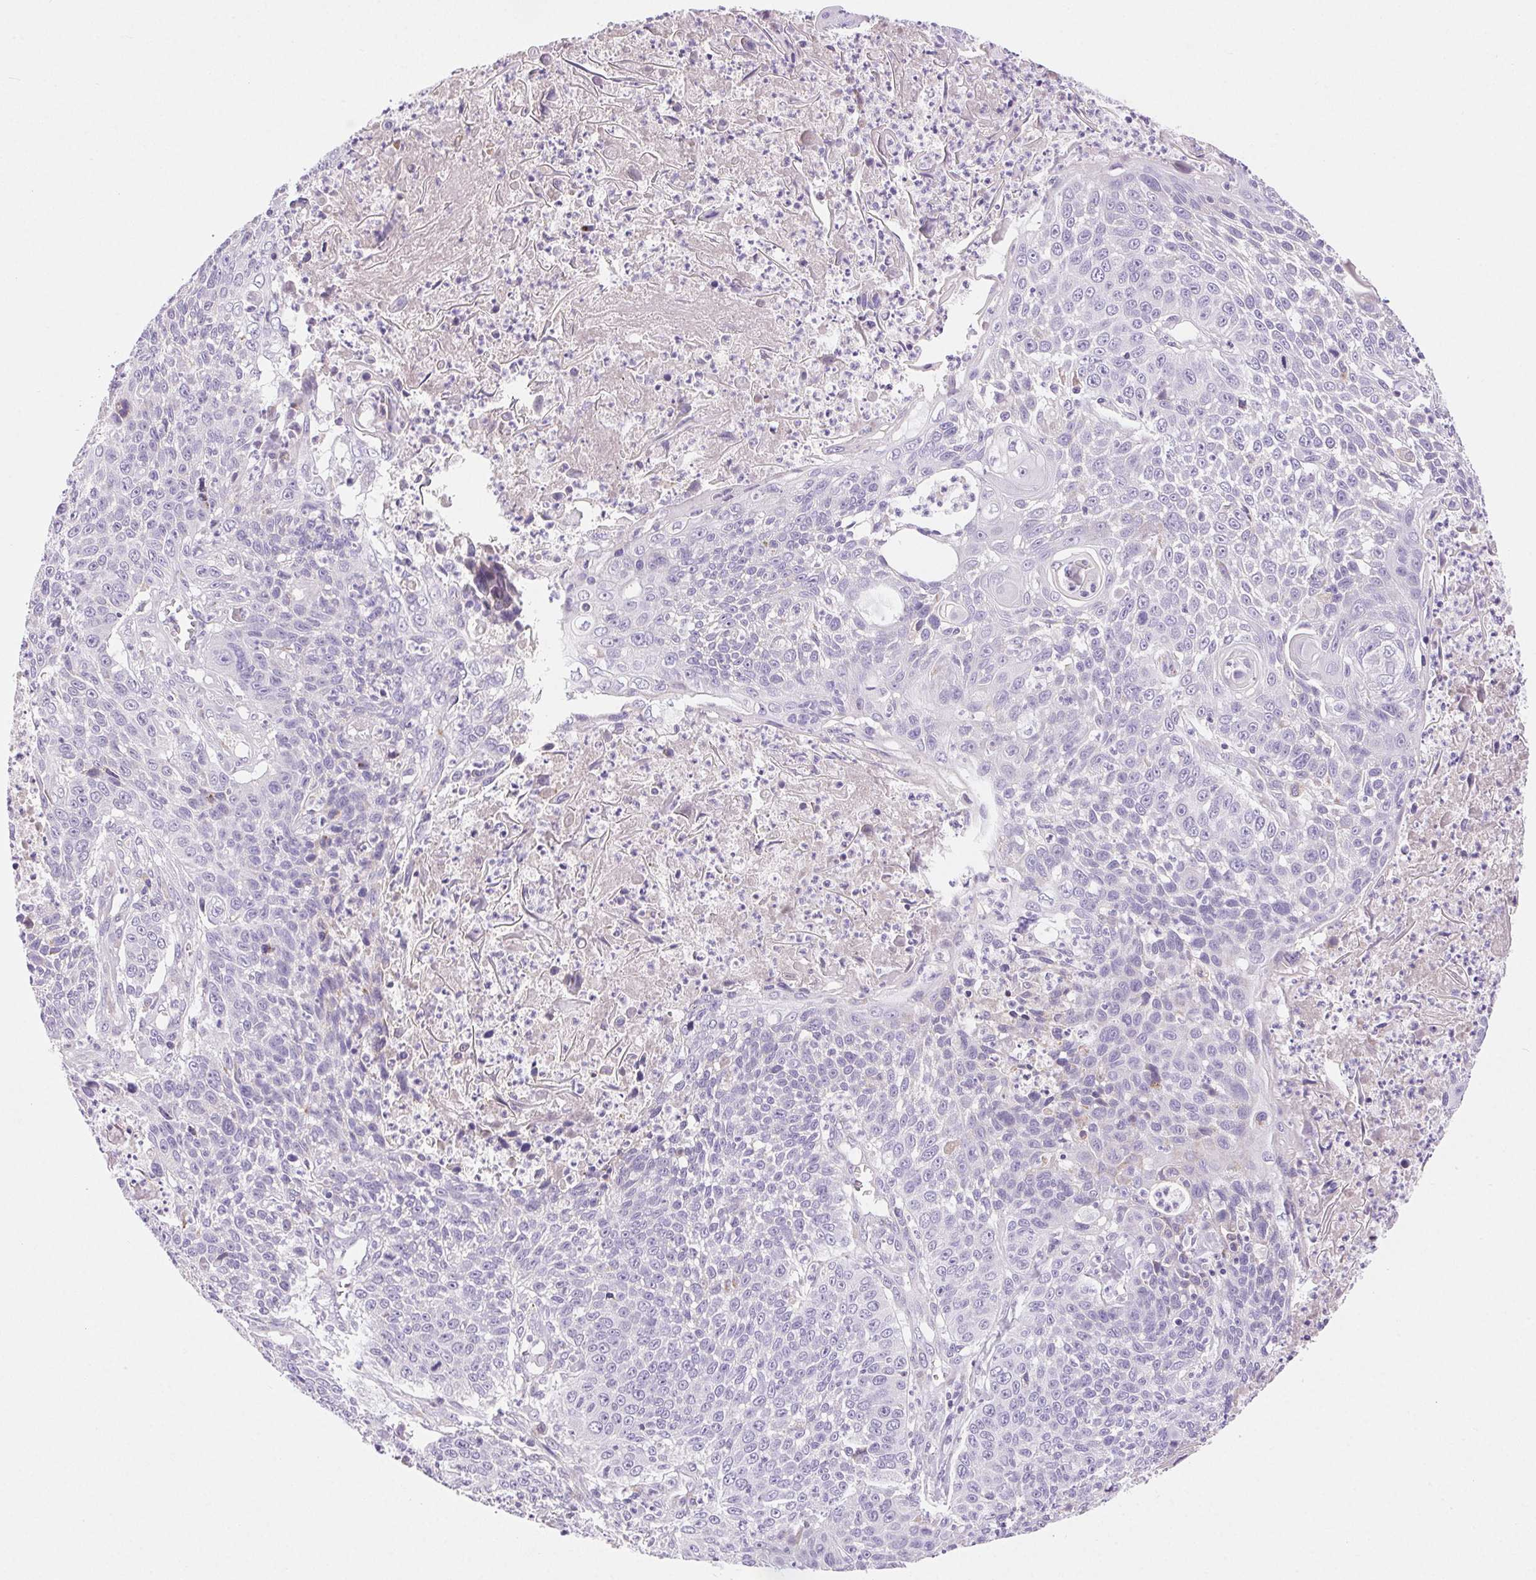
{"staining": {"intensity": "negative", "quantity": "none", "location": "none"}, "tissue": "lung cancer", "cell_type": "Tumor cells", "image_type": "cancer", "snomed": [{"axis": "morphology", "description": "Squamous cell carcinoma, NOS"}, {"axis": "morphology", "description": "Squamous cell carcinoma, metastatic, NOS"}, {"axis": "topography", "description": "Lung"}, {"axis": "topography", "description": "Pleura, NOS"}], "caption": "Micrograph shows no significant protein staining in tumor cells of lung cancer (squamous cell carcinoma). The staining is performed using DAB brown chromogen with nuclei counter-stained in using hematoxylin.", "gene": "ARHGAP11B", "patient": {"sex": "male", "age": 72}}